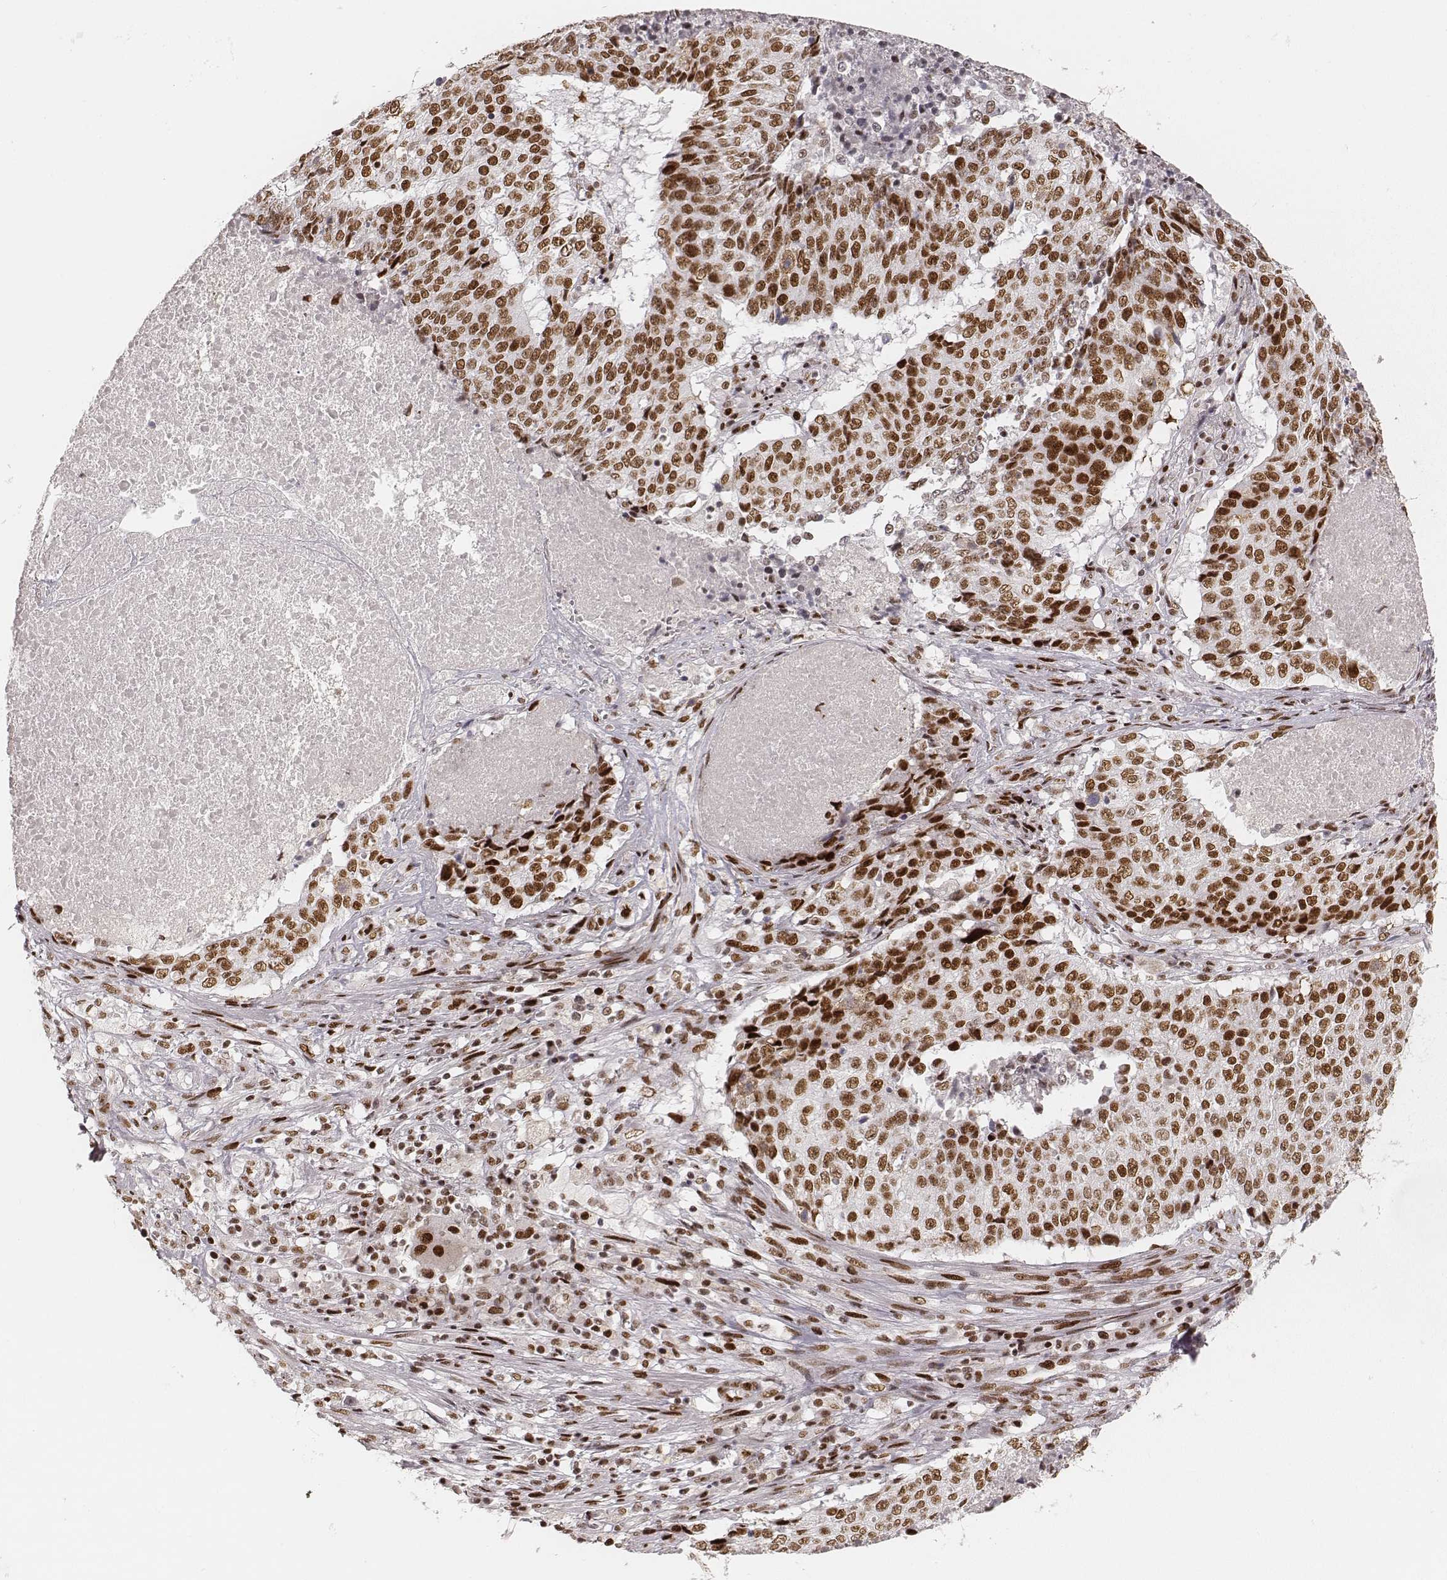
{"staining": {"intensity": "strong", "quantity": ">75%", "location": "nuclear"}, "tissue": "lung cancer", "cell_type": "Tumor cells", "image_type": "cancer", "snomed": [{"axis": "morphology", "description": "Normal tissue, NOS"}, {"axis": "morphology", "description": "Squamous cell carcinoma, NOS"}, {"axis": "topography", "description": "Bronchus"}, {"axis": "topography", "description": "Lung"}], "caption": "There is high levels of strong nuclear staining in tumor cells of squamous cell carcinoma (lung), as demonstrated by immunohistochemical staining (brown color).", "gene": "HNRNPC", "patient": {"sex": "male", "age": 64}}